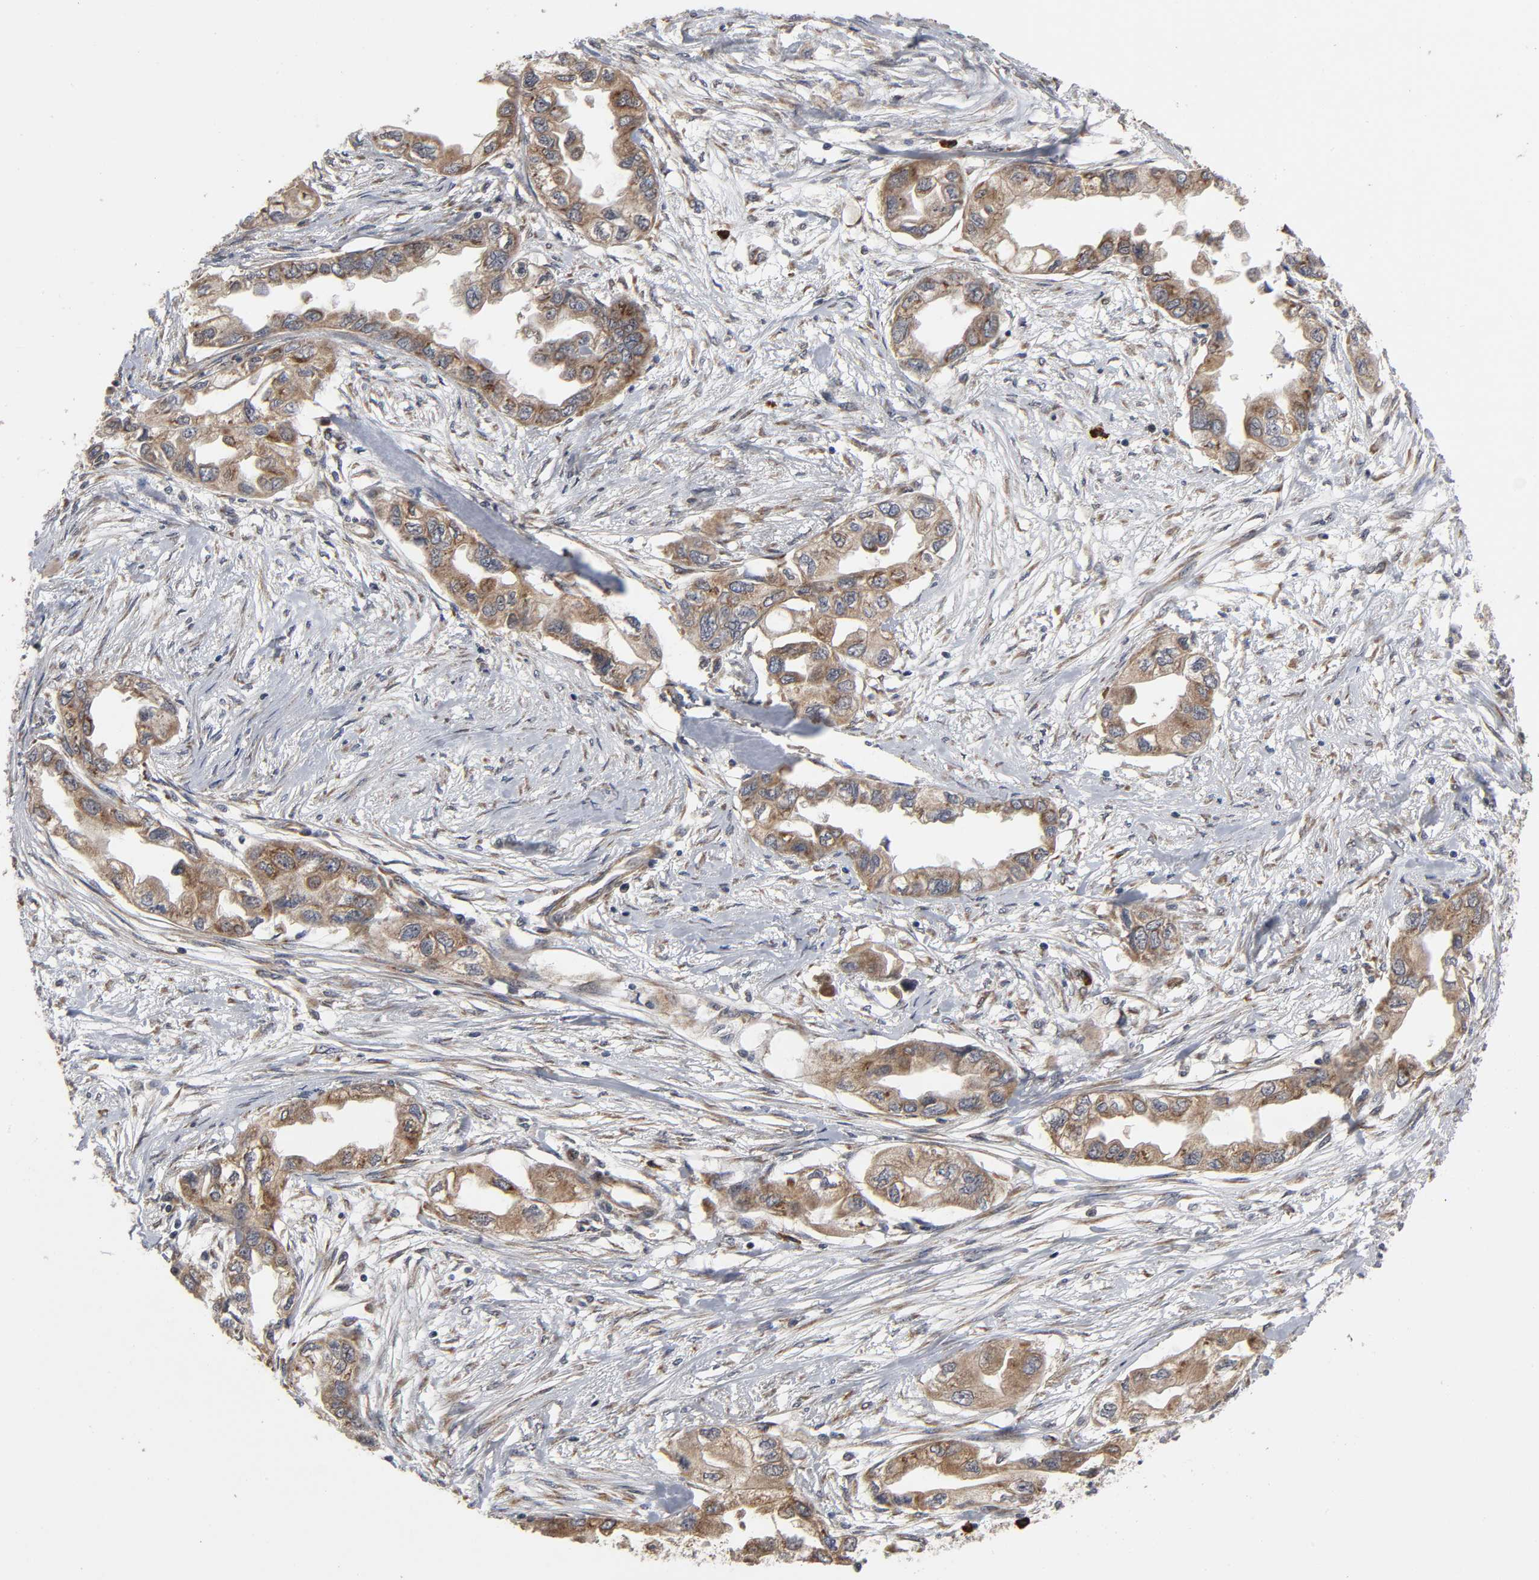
{"staining": {"intensity": "moderate", "quantity": ">75%", "location": "cytoplasmic/membranous"}, "tissue": "endometrial cancer", "cell_type": "Tumor cells", "image_type": "cancer", "snomed": [{"axis": "morphology", "description": "Adenocarcinoma, NOS"}, {"axis": "topography", "description": "Endometrium"}], "caption": "Endometrial cancer tissue reveals moderate cytoplasmic/membranous positivity in approximately >75% of tumor cells, visualized by immunohistochemistry.", "gene": "SLC30A9", "patient": {"sex": "female", "age": 67}}